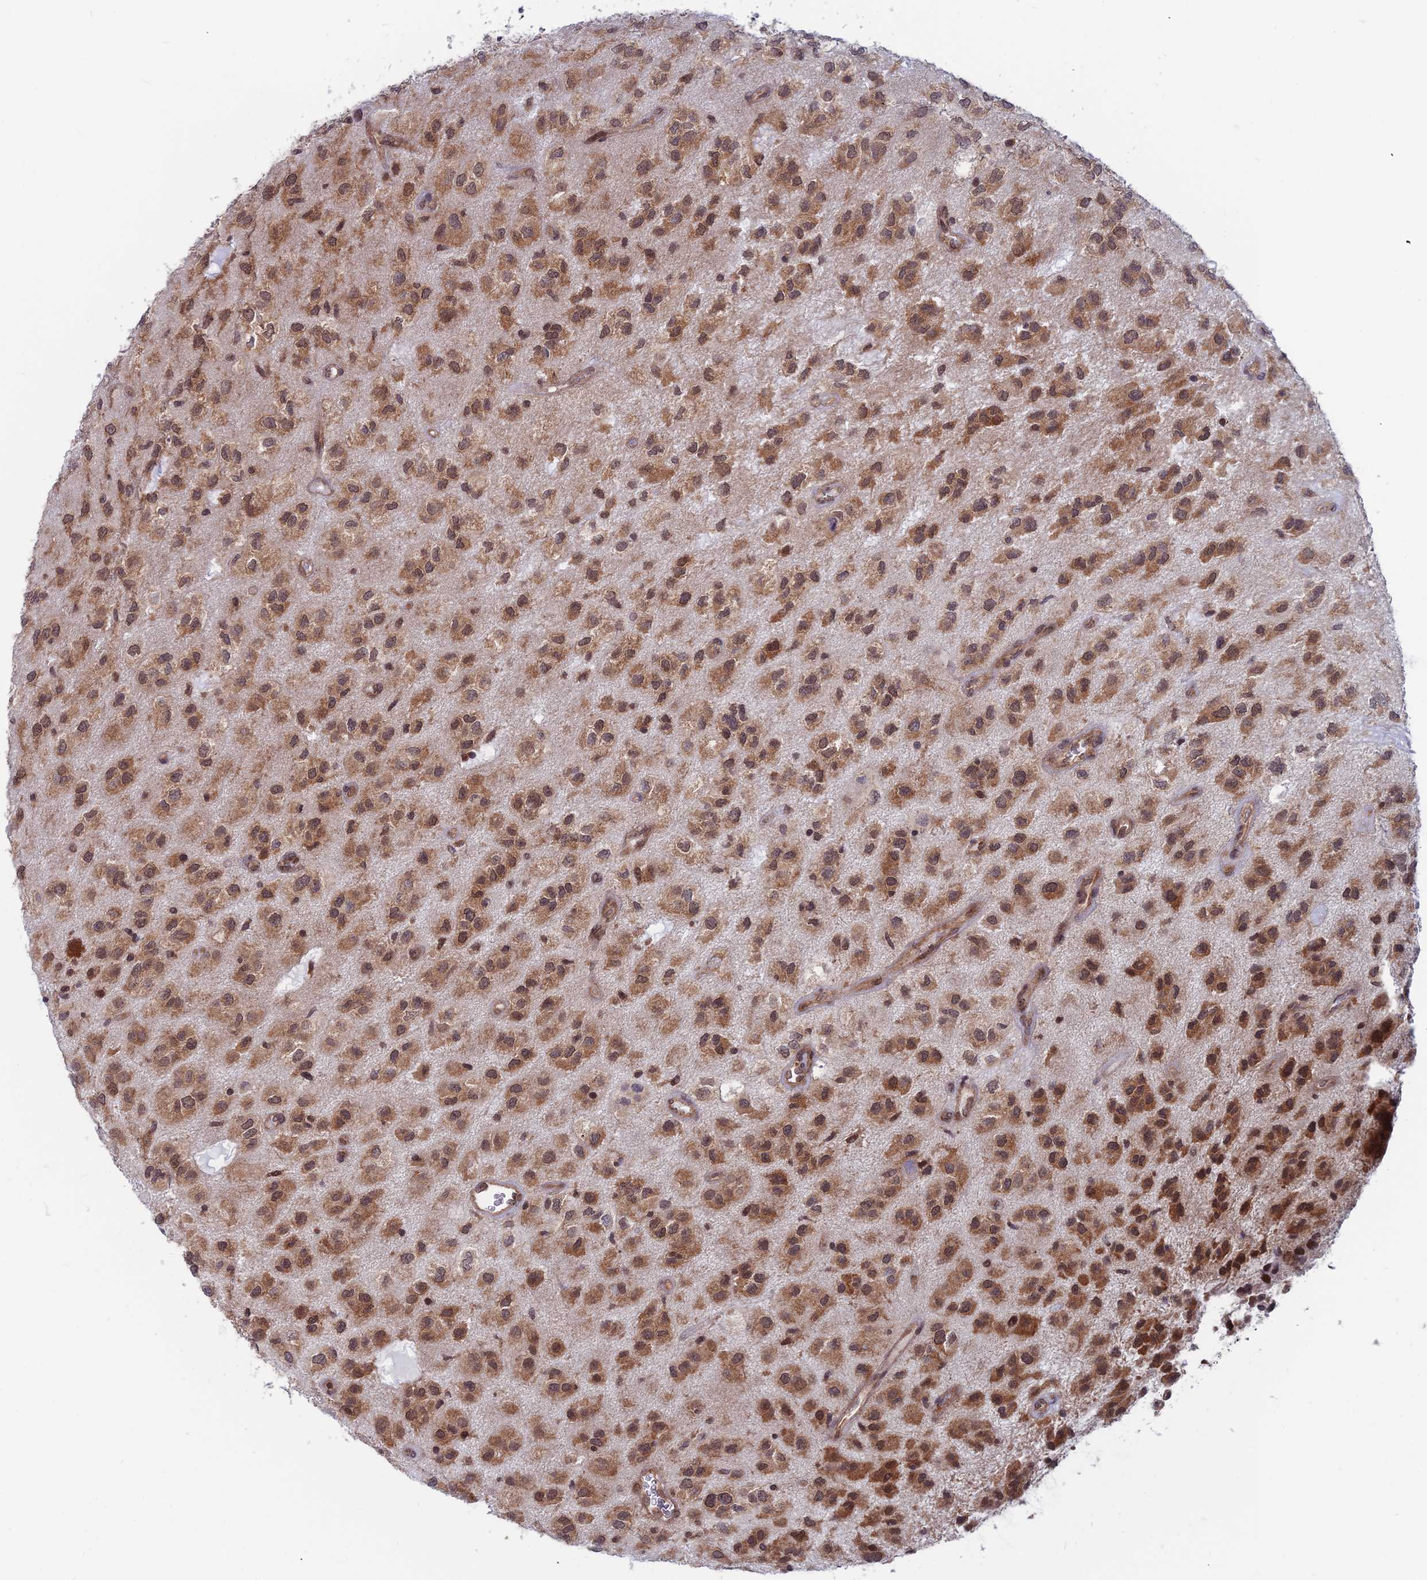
{"staining": {"intensity": "strong", "quantity": ">75%", "location": "cytoplasmic/membranous,nuclear"}, "tissue": "glioma", "cell_type": "Tumor cells", "image_type": "cancer", "snomed": [{"axis": "morphology", "description": "Glioma, malignant, Low grade"}, {"axis": "topography", "description": "Brain"}], "caption": "Immunohistochemical staining of human glioma shows strong cytoplasmic/membranous and nuclear protein expression in approximately >75% of tumor cells.", "gene": "IGBP1", "patient": {"sex": "male", "age": 66}}